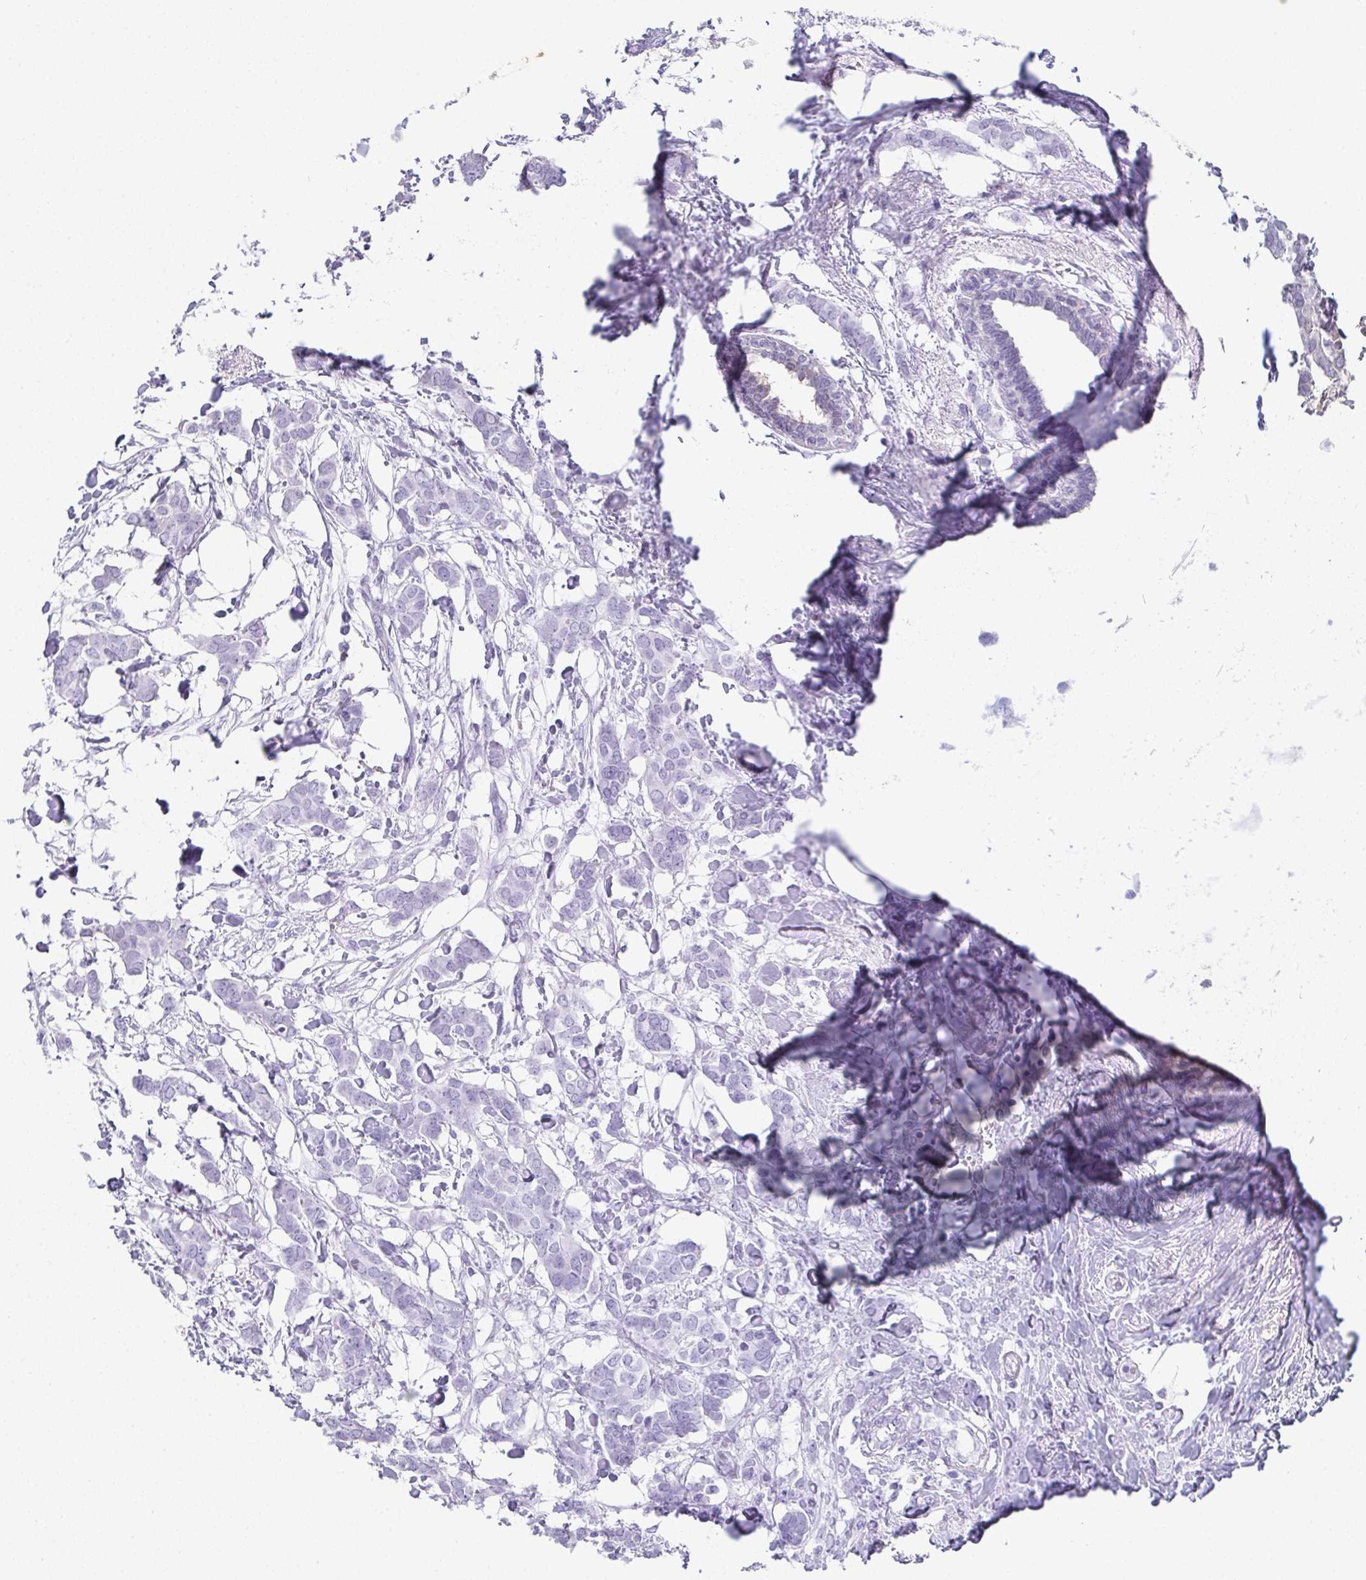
{"staining": {"intensity": "negative", "quantity": "none", "location": "none"}, "tissue": "breast cancer", "cell_type": "Tumor cells", "image_type": "cancer", "snomed": [{"axis": "morphology", "description": "Duct carcinoma"}, {"axis": "topography", "description": "Breast"}], "caption": "High power microscopy photomicrograph of an immunohistochemistry image of breast cancer (infiltrating ductal carcinoma), revealing no significant positivity in tumor cells.", "gene": "RBP1", "patient": {"sex": "female", "age": 62}}